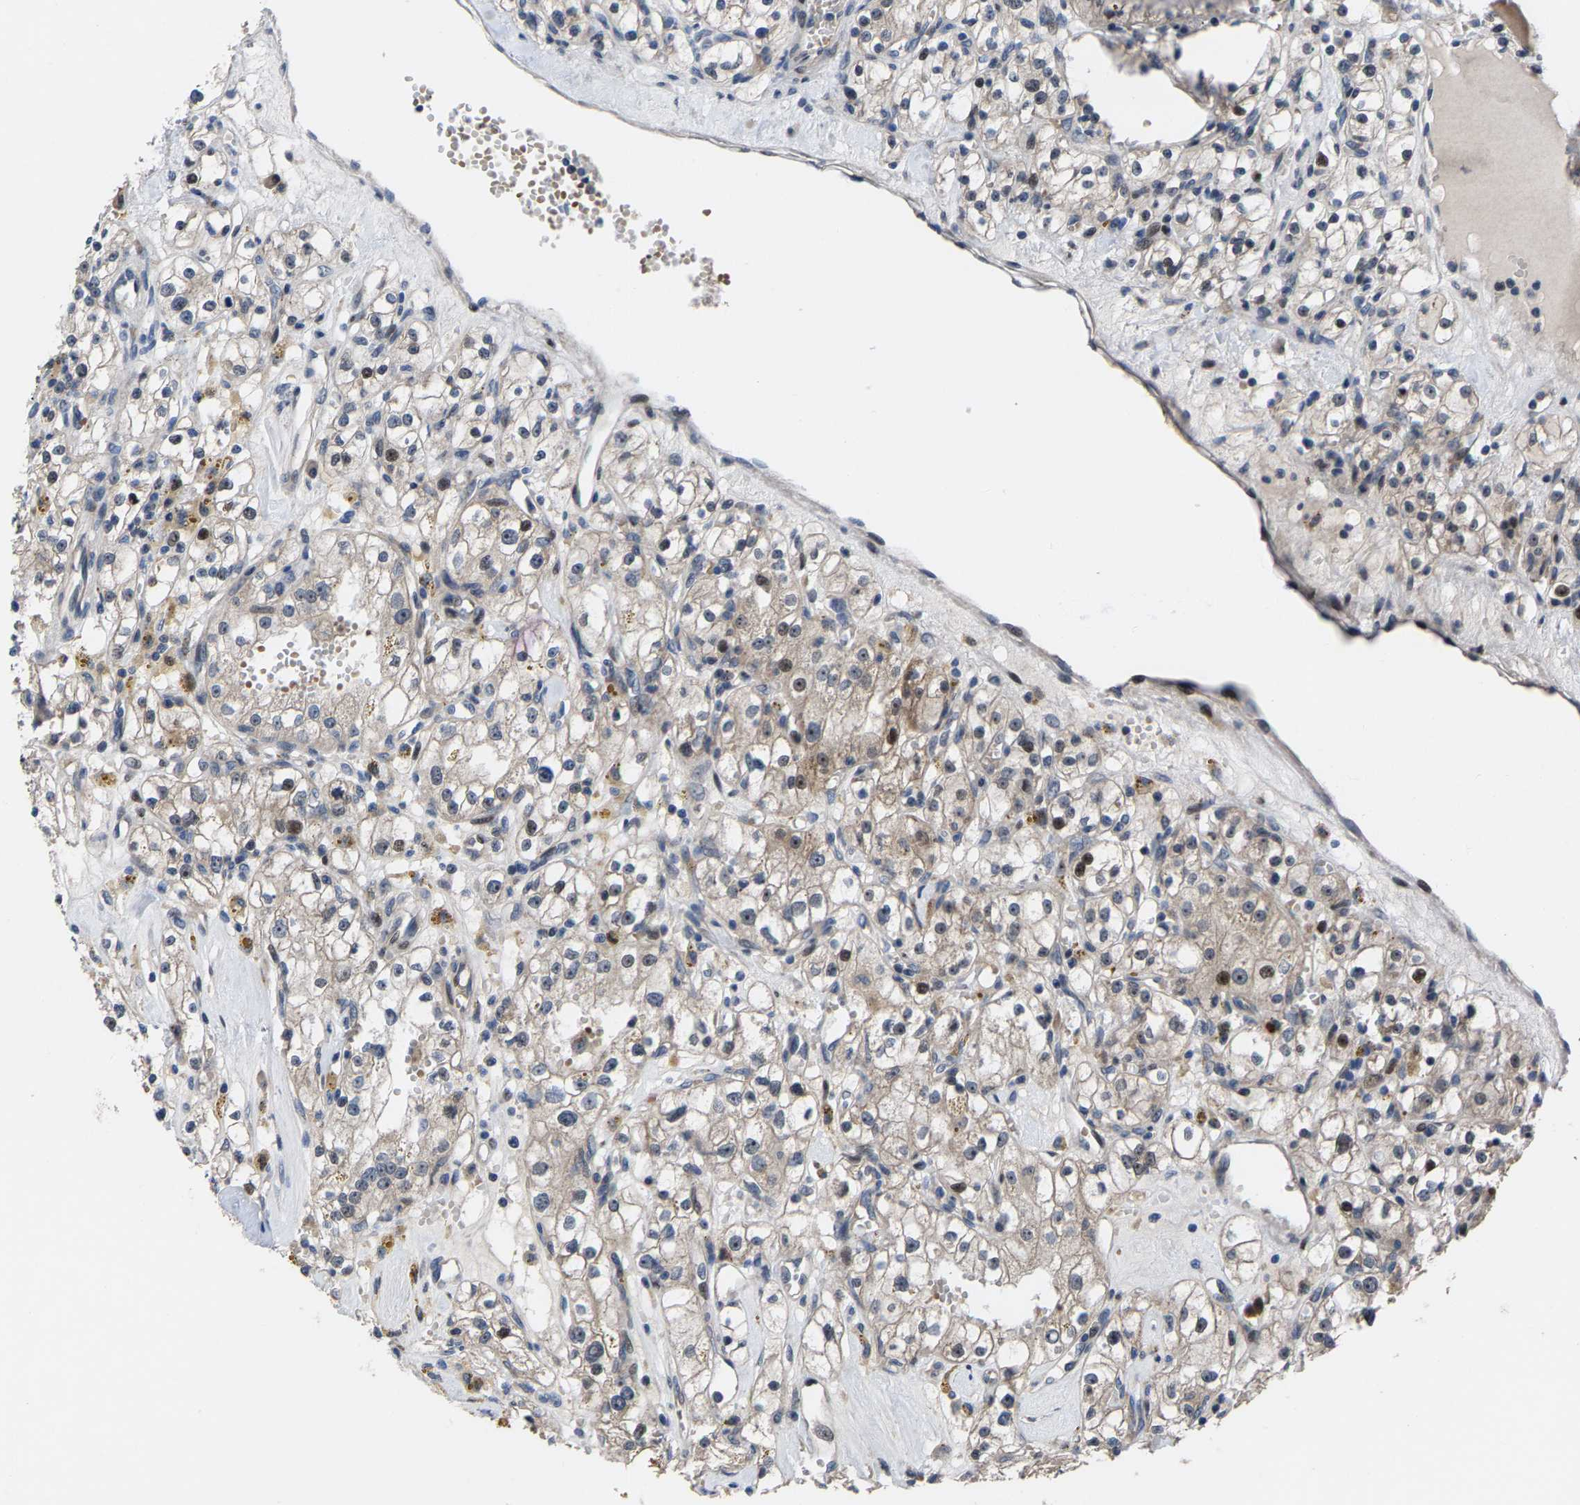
{"staining": {"intensity": "weak", "quantity": "<25%", "location": "cytoplasmic/membranous"}, "tissue": "renal cancer", "cell_type": "Tumor cells", "image_type": "cancer", "snomed": [{"axis": "morphology", "description": "Adenocarcinoma, NOS"}, {"axis": "topography", "description": "Kidney"}], "caption": "This image is of renal cancer stained with immunohistochemistry to label a protein in brown with the nuclei are counter-stained blue. There is no staining in tumor cells.", "gene": "HAUS6", "patient": {"sex": "male", "age": 56}}